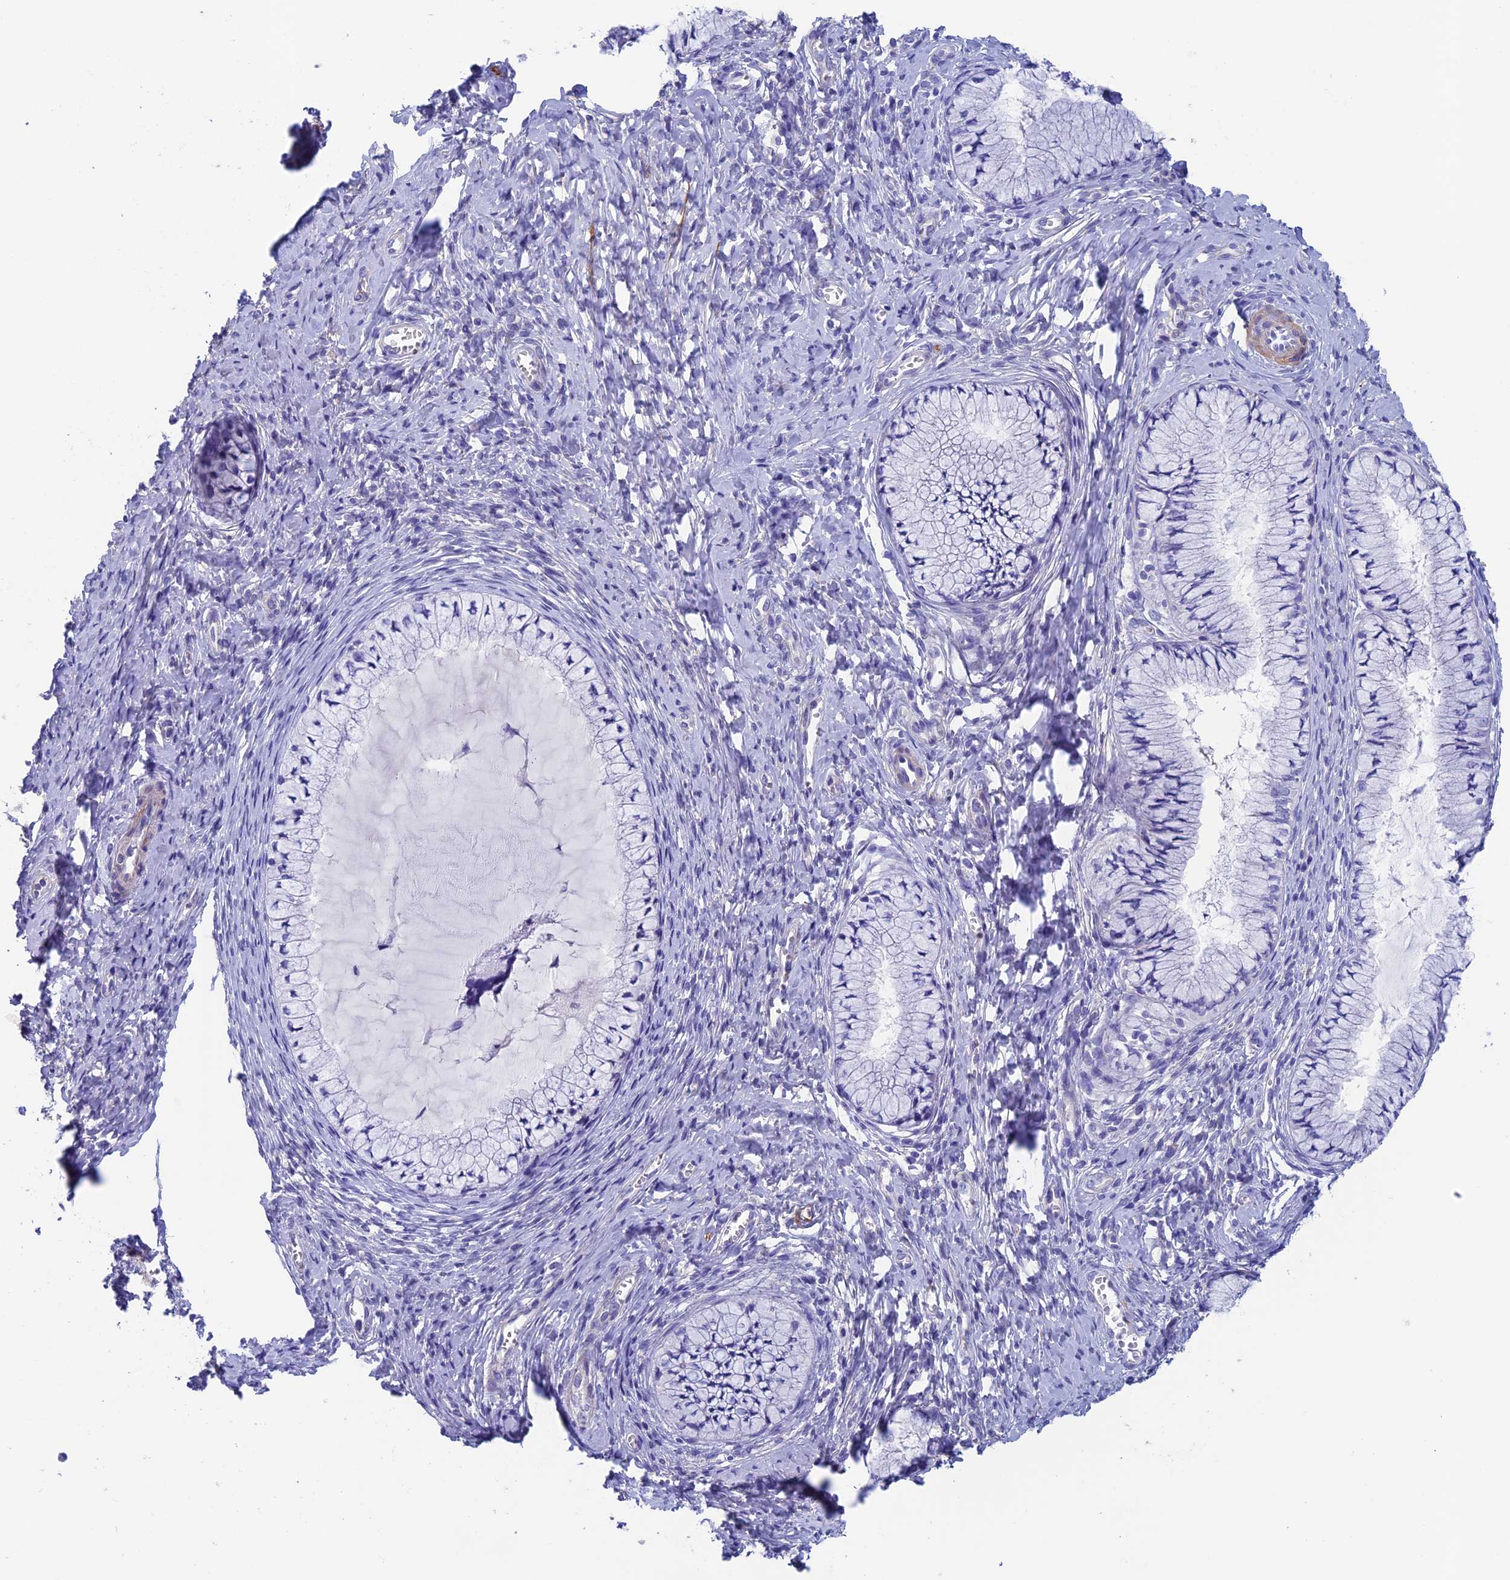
{"staining": {"intensity": "negative", "quantity": "none", "location": "none"}, "tissue": "cervix", "cell_type": "Glandular cells", "image_type": "normal", "snomed": [{"axis": "morphology", "description": "Normal tissue, NOS"}, {"axis": "topography", "description": "Cervix"}], "caption": "This is a micrograph of immunohistochemistry (IHC) staining of unremarkable cervix, which shows no staining in glandular cells.", "gene": "ADH7", "patient": {"sex": "female", "age": 42}}